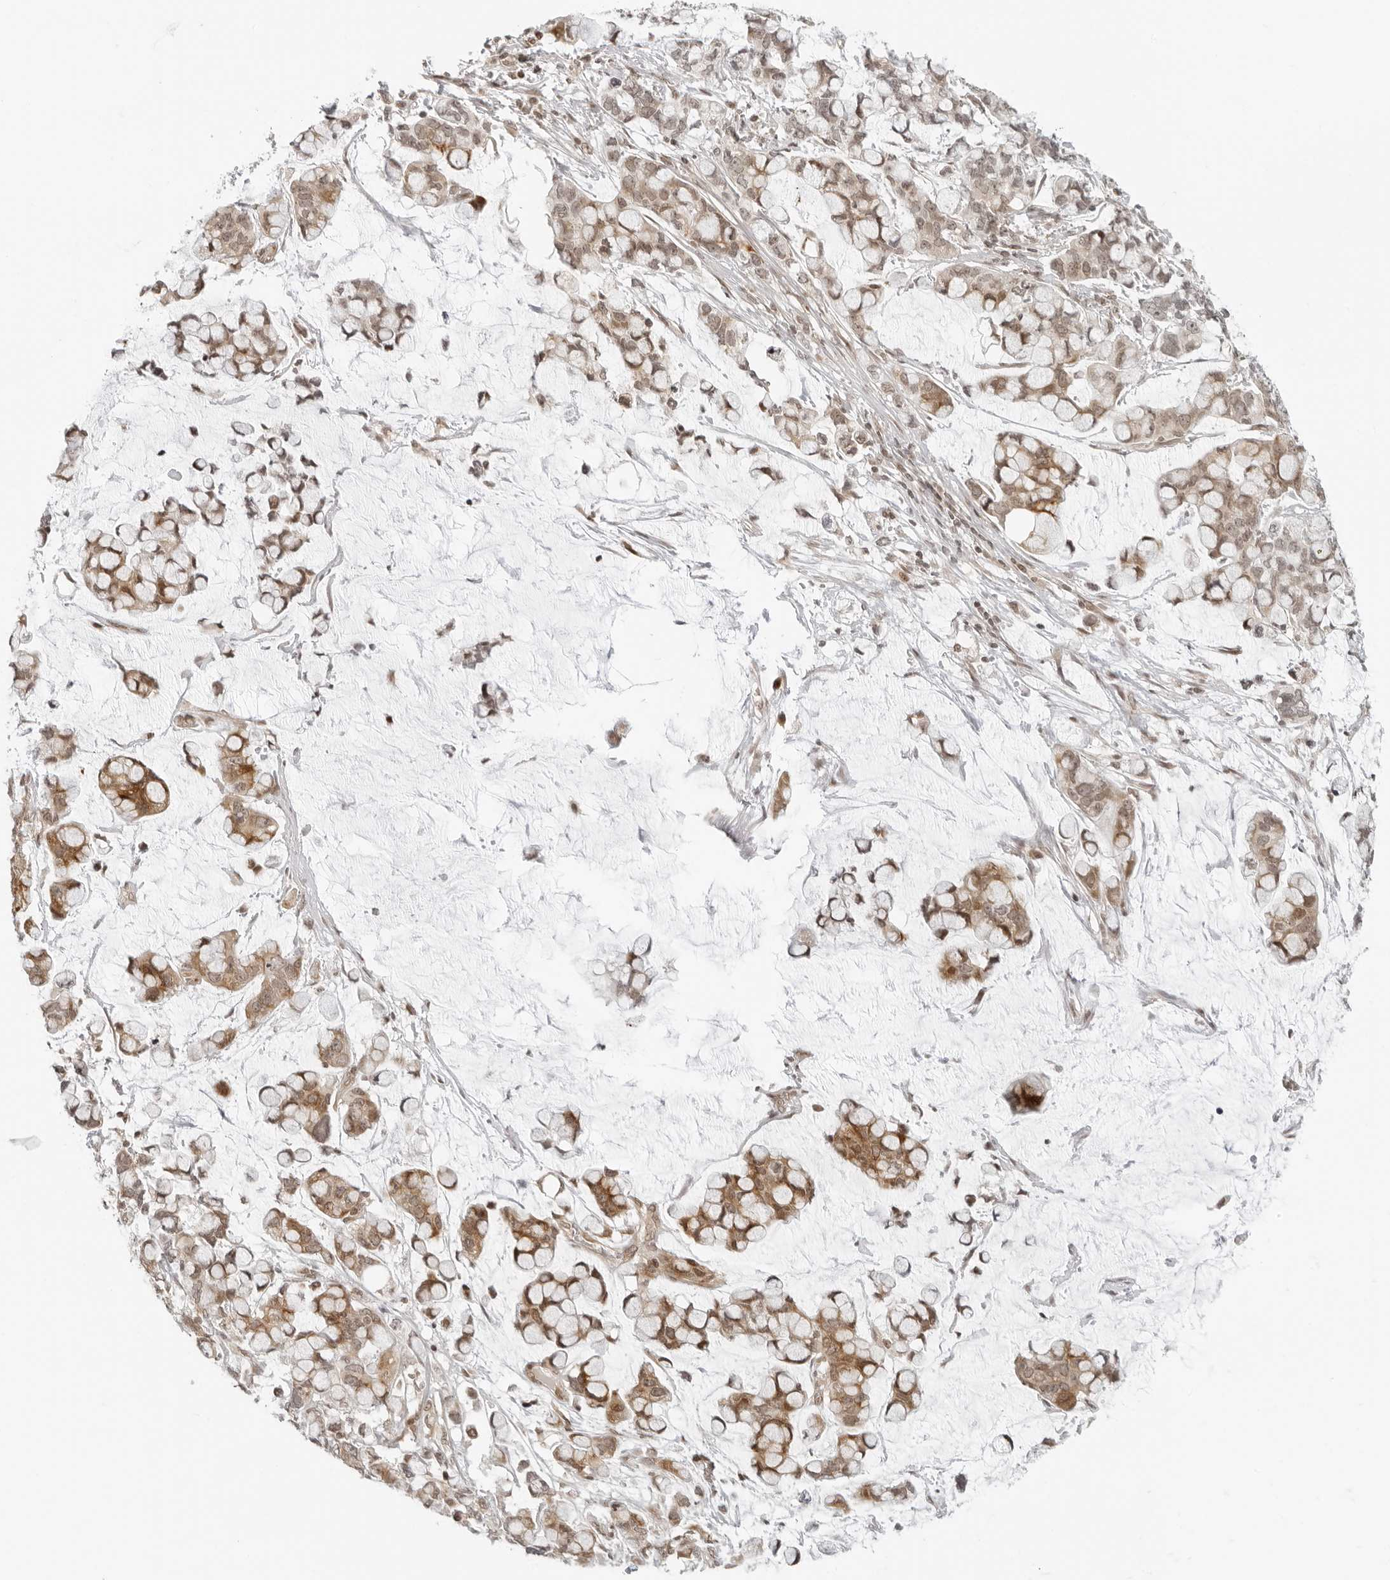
{"staining": {"intensity": "moderate", "quantity": ">75%", "location": "cytoplasmic/membranous,nuclear"}, "tissue": "stomach cancer", "cell_type": "Tumor cells", "image_type": "cancer", "snomed": [{"axis": "morphology", "description": "Adenocarcinoma, NOS"}, {"axis": "topography", "description": "Stomach, lower"}], "caption": "Protein analysis of adenocarcinoma (stomach) tissue demonstrates moderate cytoplasmic/membranous and nuclear expression in about >75% of tumor cells. (brown staining indicates protein expression, while blue staining denotes nuclei).", "gene": "ZNF407", "patient": {"sex": "male", "age": 84}}